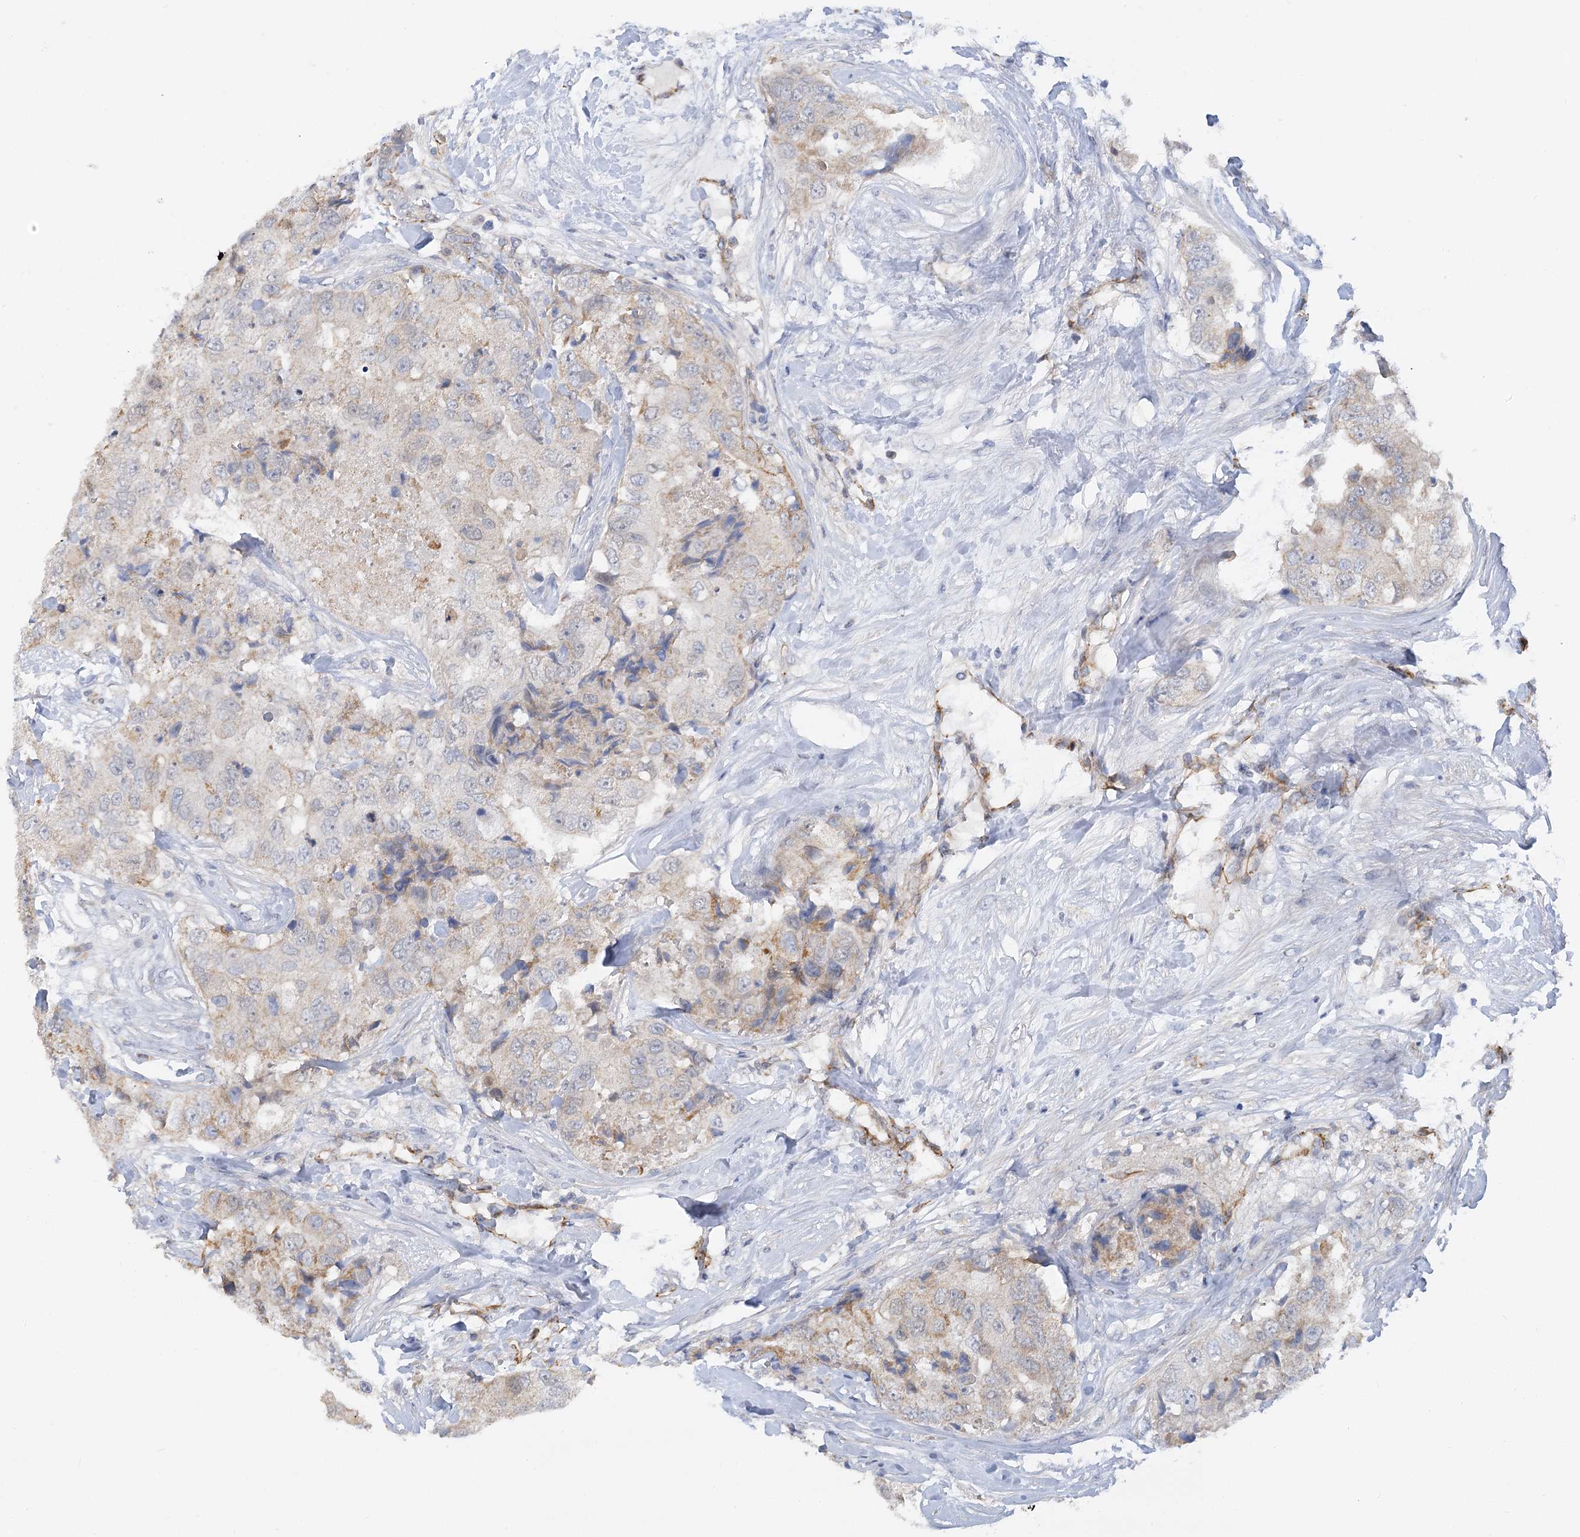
{"staining": {"intensity": "weak", "quantity": "<25%", "location": "cytoplasmic/membranous"}, "tissue": "breast cancer", "cell_type": "Tumor cells", "image_type": "cancer", "snomed": [{"axis": "morphology", "description": "Duct carcinoma"}, {"axis": "topography", "description": "Breast"}], "caption": "This is a micrograph of immunohistochemistry staining of infiltrating ductal carcinoma (breast), which shows no staining in tumor cells.", "gene": "NELL2", "patient": {"sex": "female", "age": 62}}